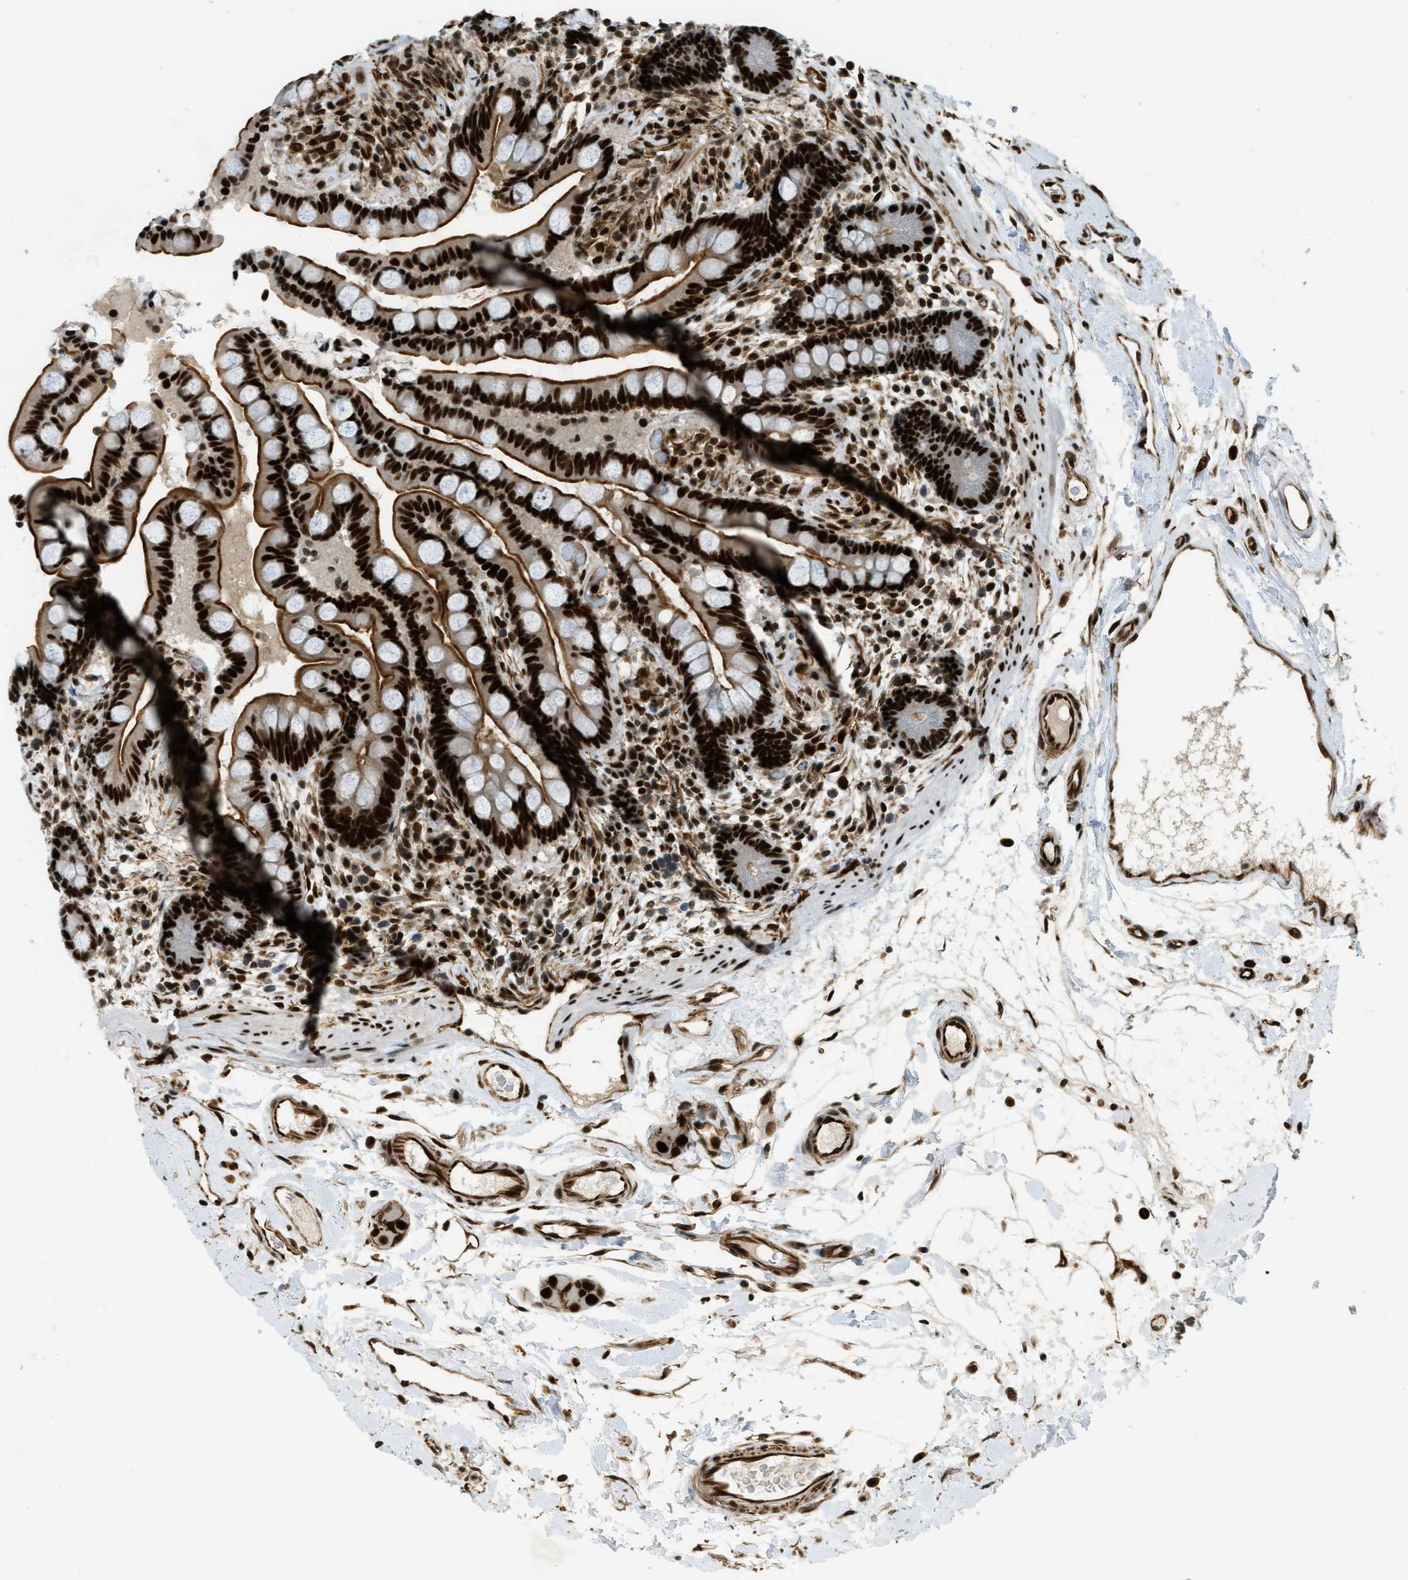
{"staining": {"intensity": "strong", "quantity": ">75%", "location": "nuclear"}, "tissue": "colon", "cell_type": "Endothelial cells", "image_type": "normal", "snomed": [{"axis": "morphology", "description": "Normal tissue, NOS"}, {"axis": "topography", "description": "Colon"}], "caption": "Unremarkable colon was stained to show a protein in brown. There is high levels of strong nuclear expression in approximately >75% of endothelial cells.", "gene": "ZFR", "patient": {"sex": "male", "age": 73}}